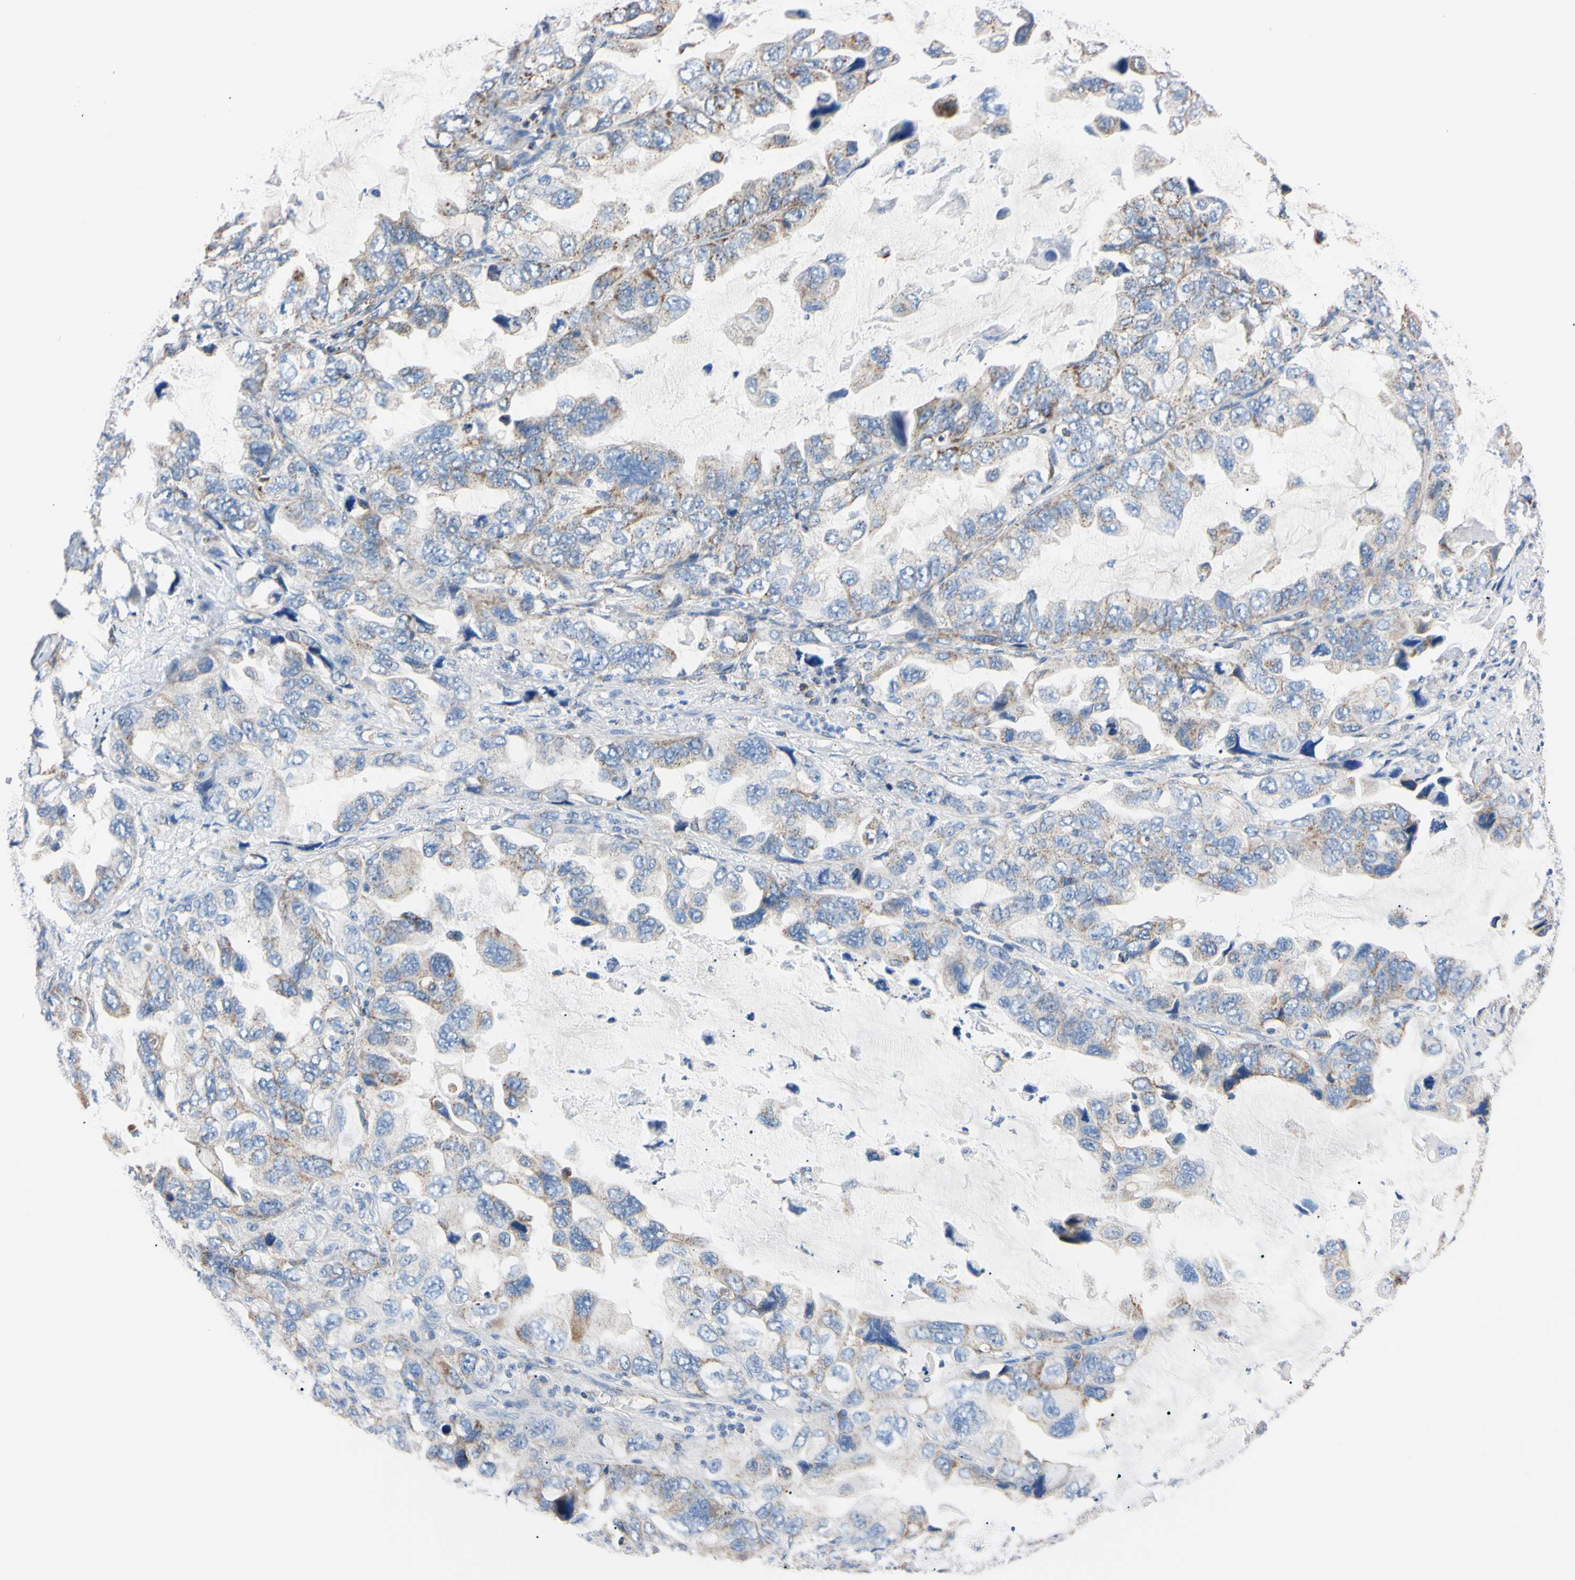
{"staining": {"intensity": "moderate", "quantity": "25%-75%", "location": "cytoplasmic/membranous"}, "tissue": "lung cancer", "cell_type": "Tumor cells", "image_type": "cancer", "snomed": [{"axis": "morphology", "description": "Squamous cell carcinoma, NOS"}, {"axis": "topography", "description": "Lung"}], "caption": "This photomicrograph demonstrates squamous cell carcinoma (lung) stained with IHC to label a protein in brown. The cytoplasmic/membranous of tumor cells show moderate positivity for the protein. Nuclei are counter-stained blue.", "gene": "CLPP", "patient": {"sex": "female", "age": 73}}